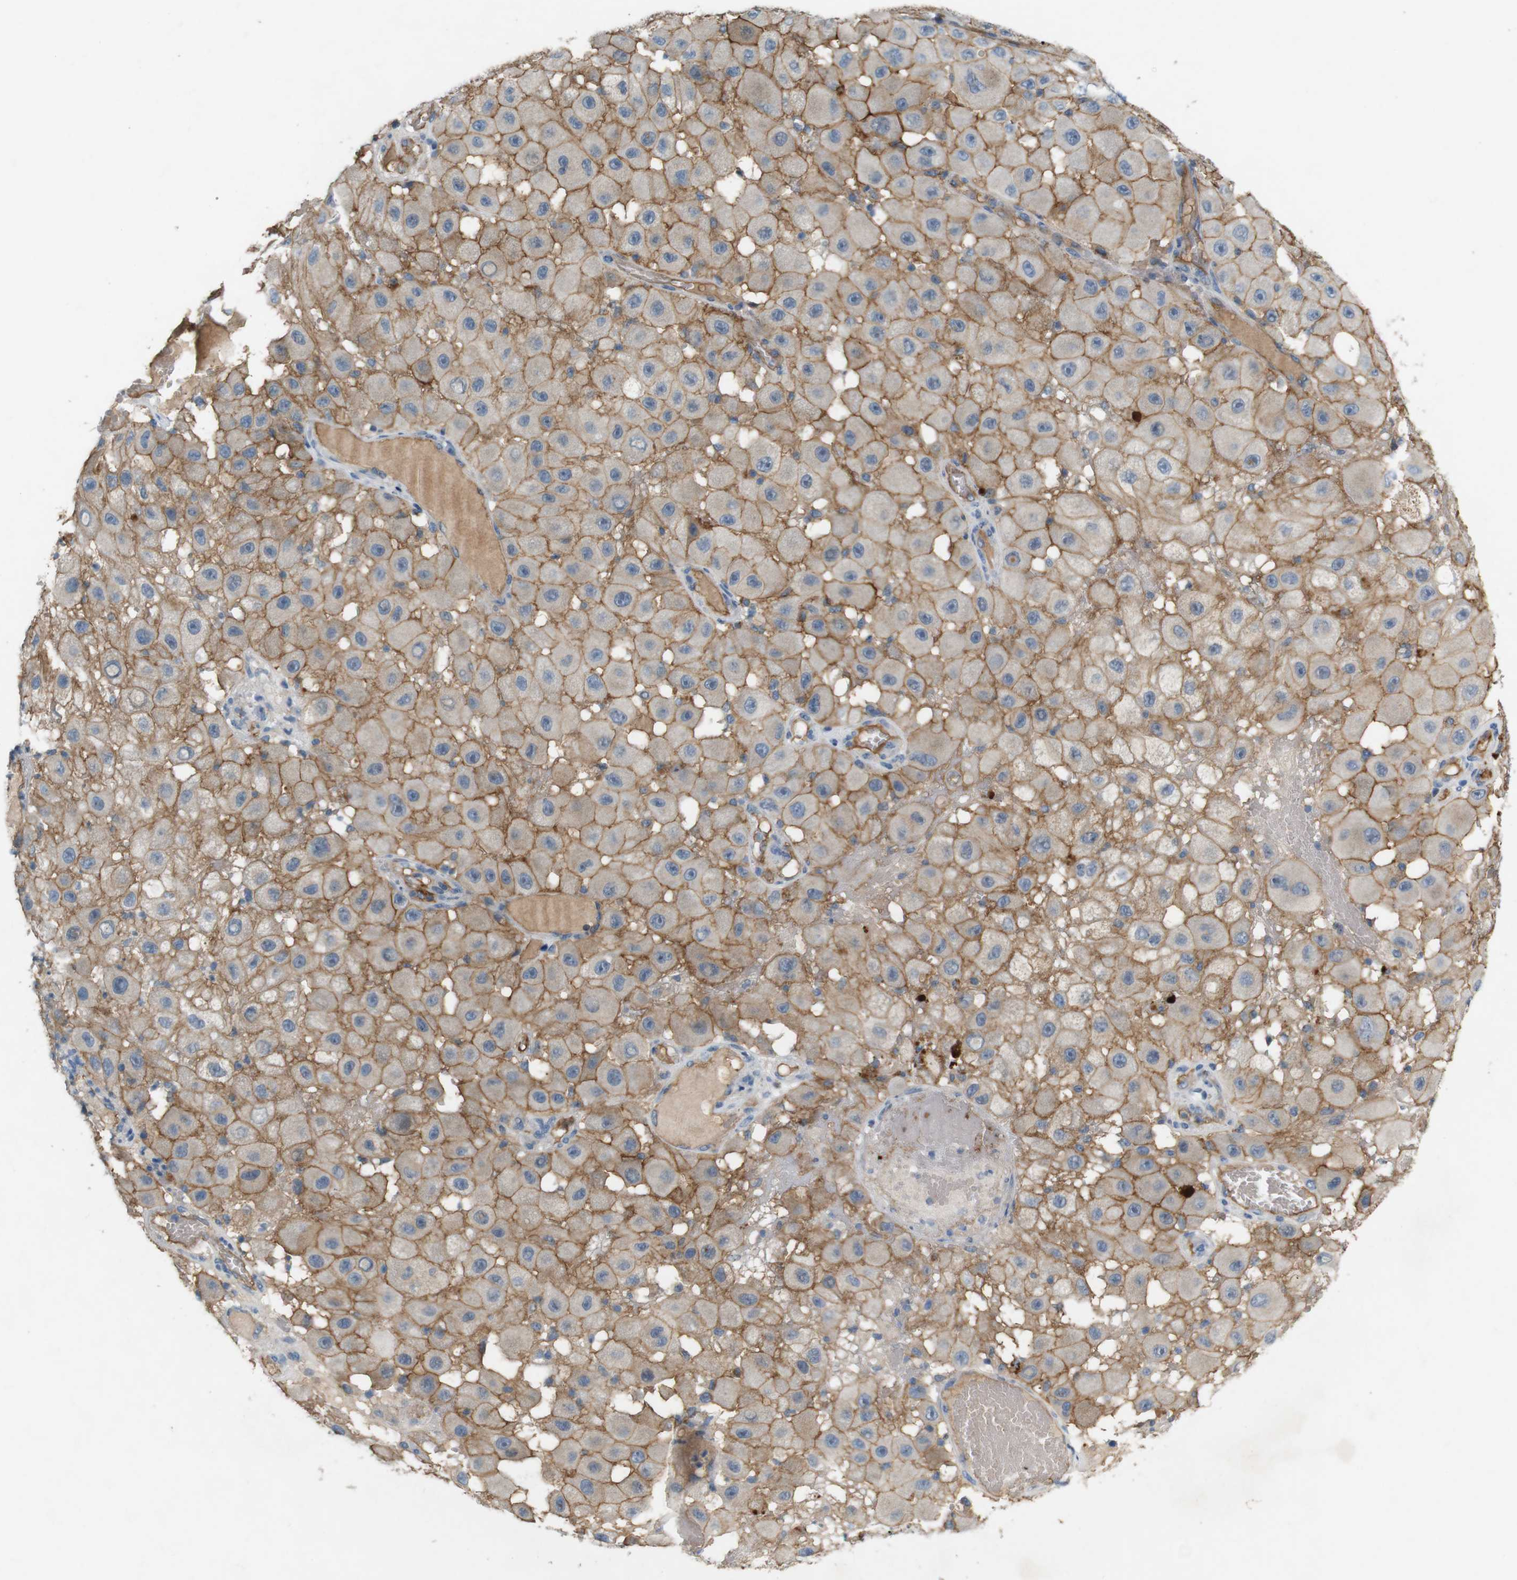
{"staining": {"intensity": "moderate", "quantity": ">75%", "location": "cytoplasmic/membranous"}, "tissue": "melanoma", "cell_type": "Tumor cells", "image_type": "cancer", "snomed": [{"axis": "morphology", "description": "Malignant melanoma, NOS"}, {"axis": "topography", "description": "Skin"}], "caption": "Tumor cells demonstrate medium levels of moderate cytoplasmic/membranous staining in approximately >75% of cells in human melanoma.", "gene": "PVR", "patient": {"sex": "female", "age": 81}}